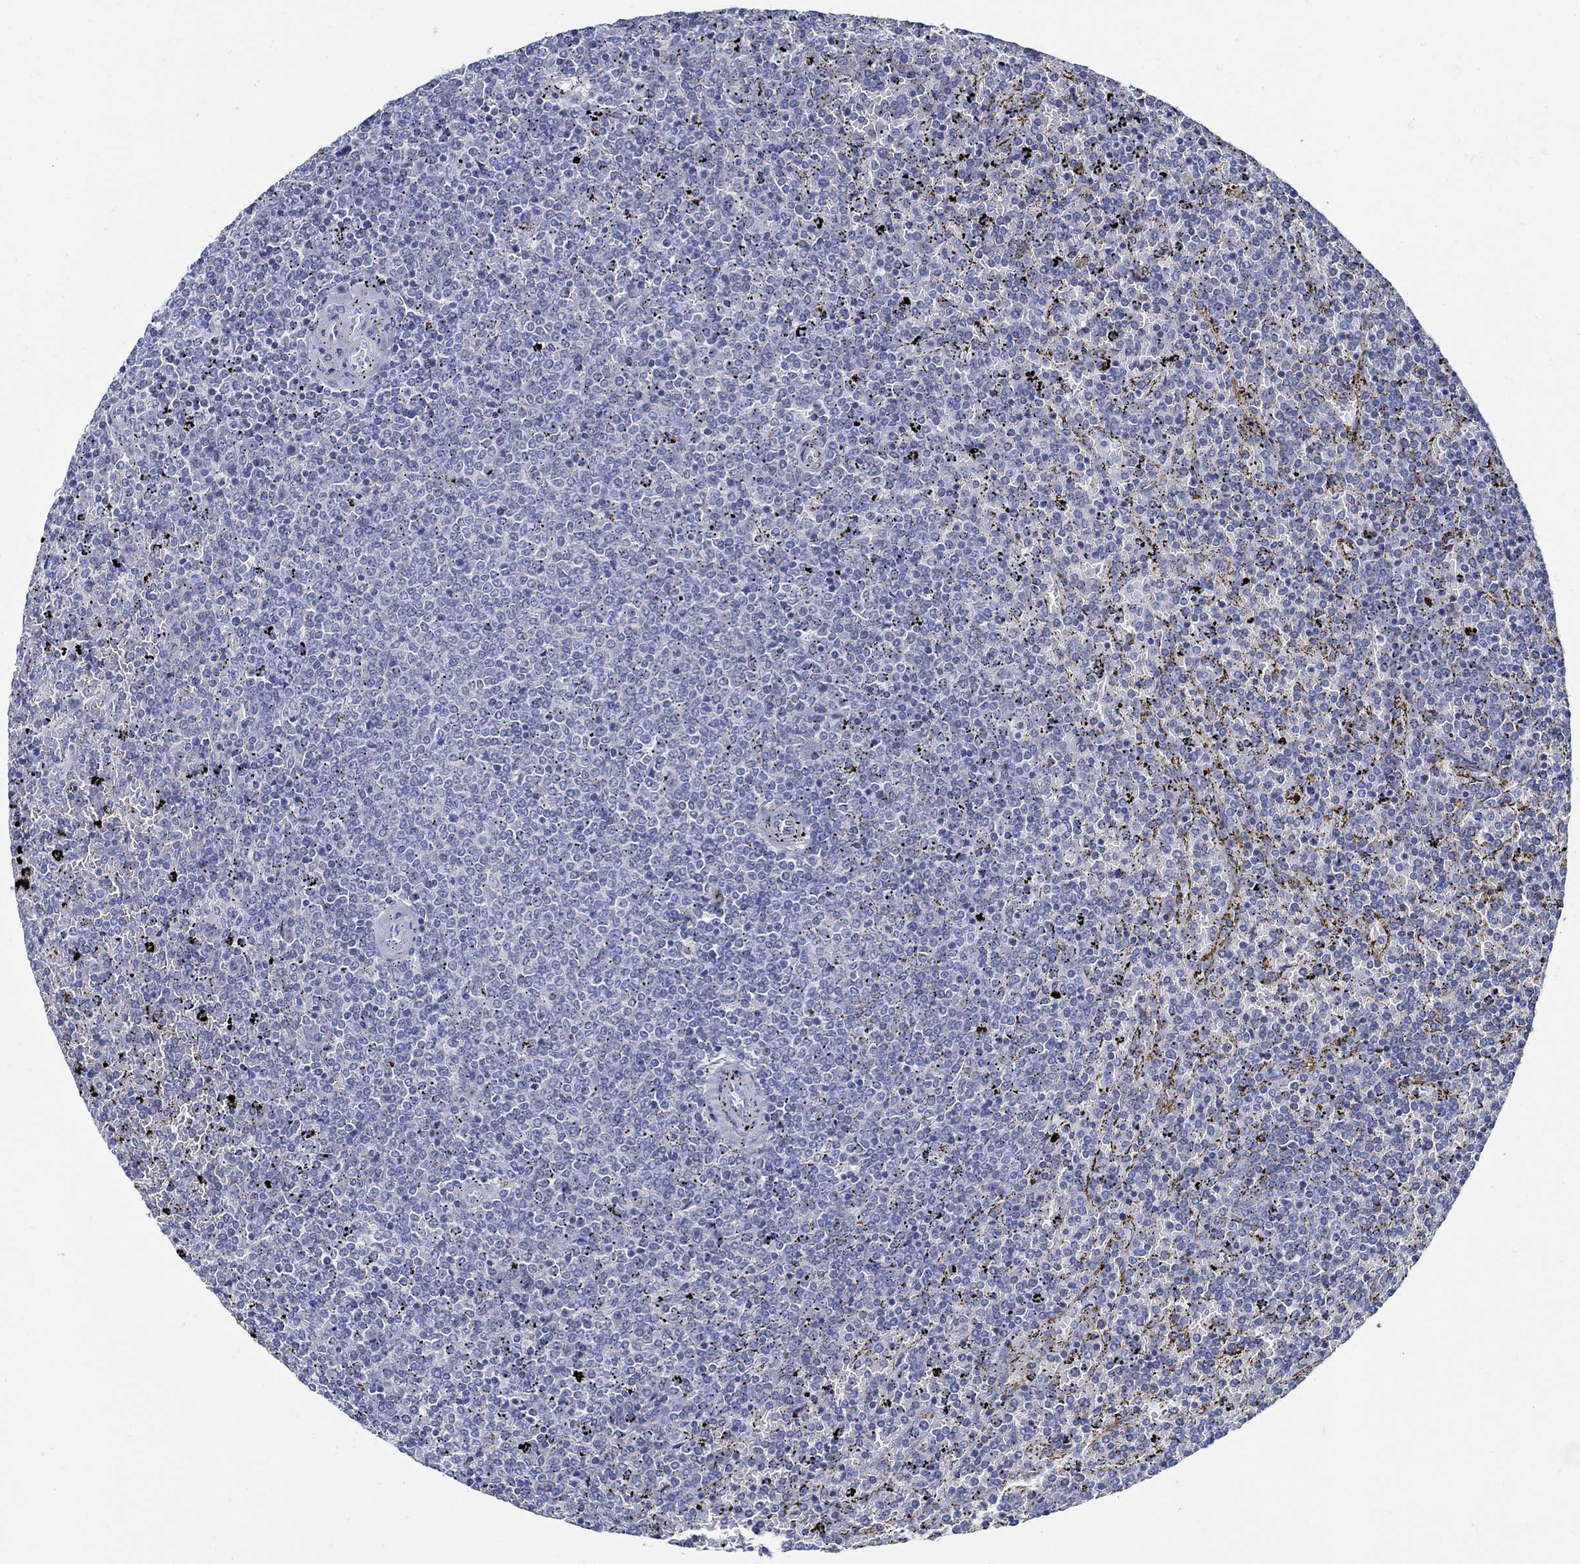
{"staining": {"intensity": "negative", "quantity": "none", "location": "none"}, "tissue": "lymphoma", "cell_type": "Tumor cells", "image_type": "cancer", "snomed": [{"axis": "morphology", "description": "Malignant lymphoma, non-Hodgkin's type, Low grade"}, {"axis": "topography", "description": "Spleen"}], "caption": "There is no significant staining in tumor cells of low-grade malignant lymphoma, non-Hodgkin's type. (DAB (3,3'-diaminobenzidine) immunohistochemistry (IHC) with hematoxylin counter stain).", "gene": "PAX9", "patient": {"sex": "female", "age": 77}}